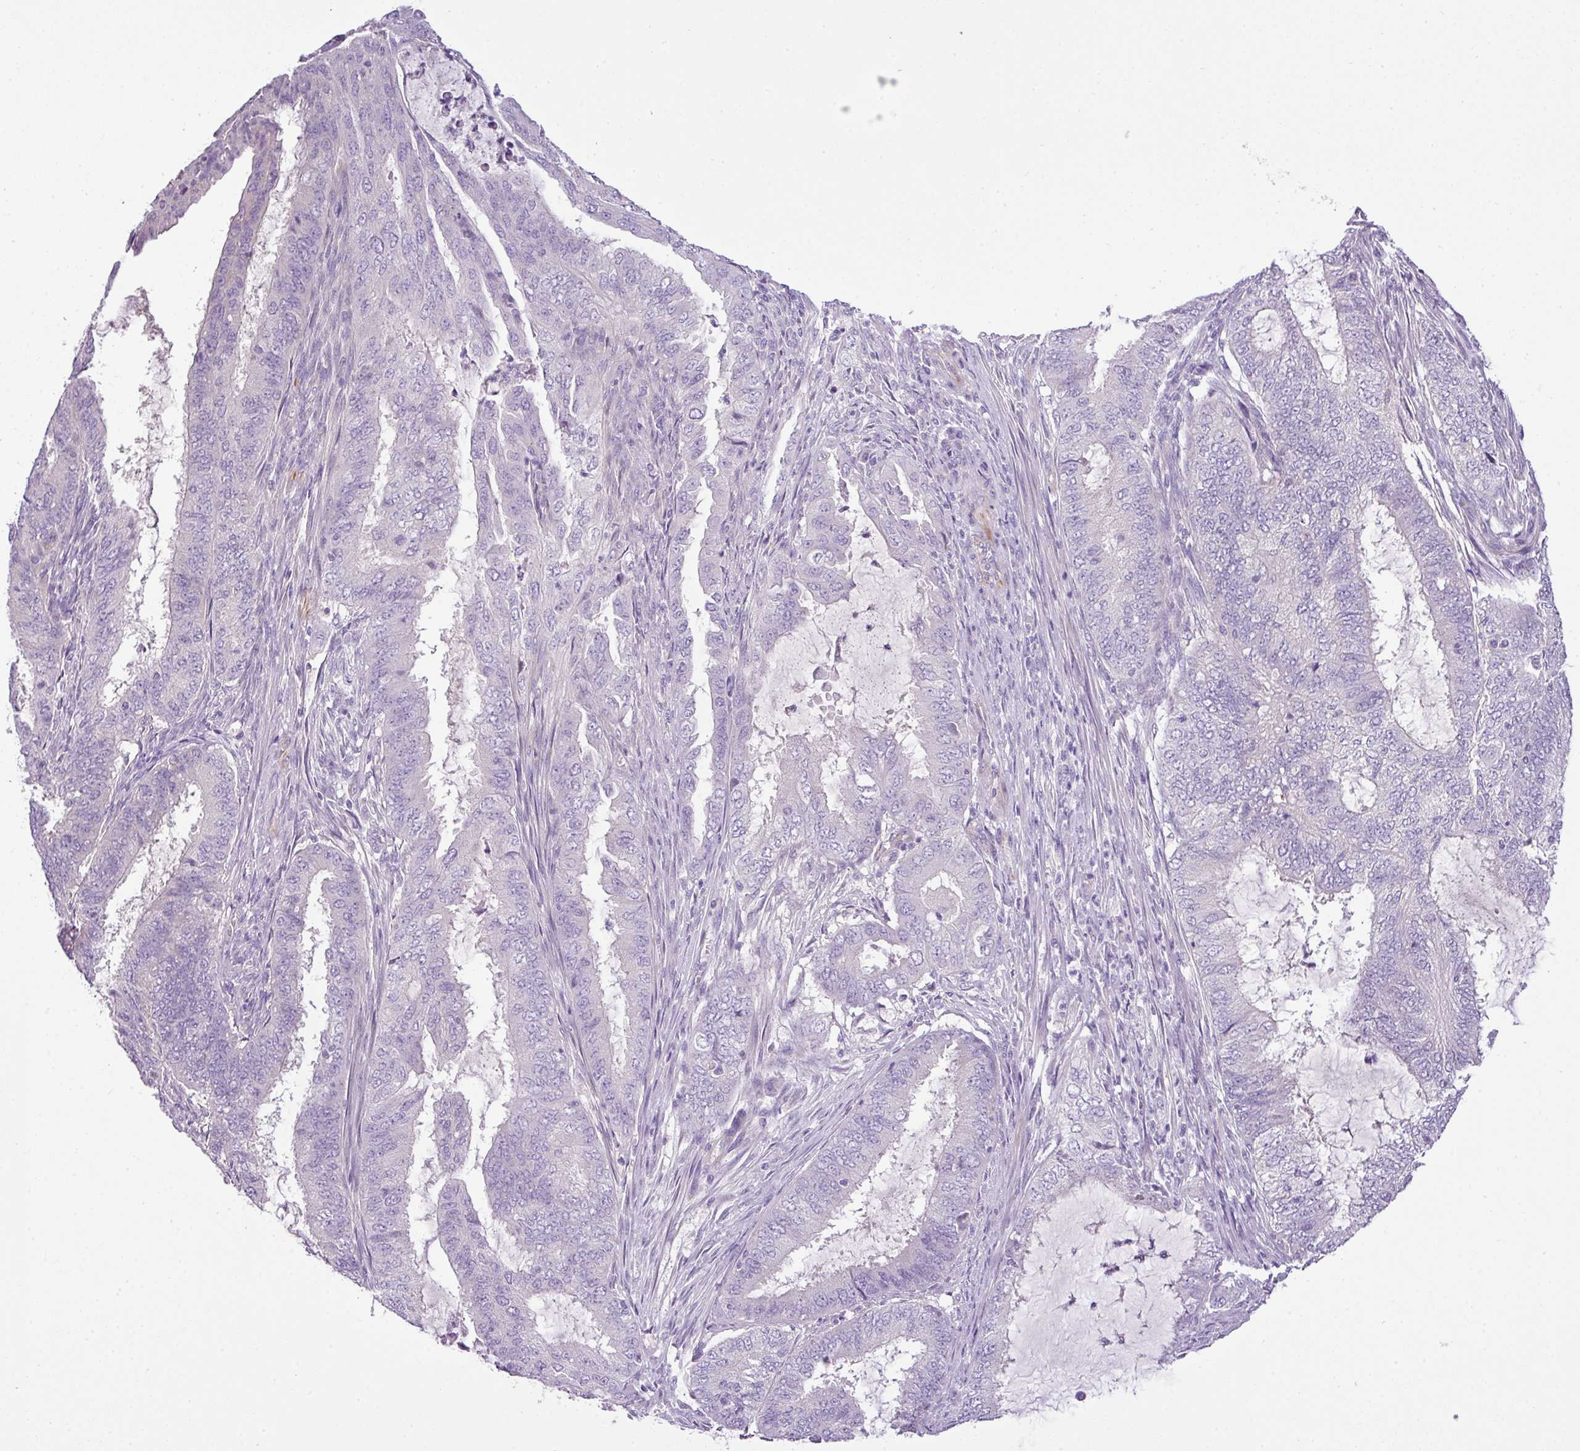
{"staining": {"intensity": "negative", "quantity": "none", "location": "none"}, "tissue": "endometrial cancer", "cell_type": "Tumor cells", "image_type": "cancer", "snomed": [{"axis": "morphology", "description": "Adenocarcinoma, NOS"}, {"axis": "topography", "description": "Endometrium"}], "caption": "High magnification brightfield microscopy of adenocarcinoma (endometrial) stained with DAB (brown) and counterstained with hematoxylin (blue): tumor cells show no significant staining.", "gene": "ENSG00000273748", "patient": {"sex": "female", "age": 51}}